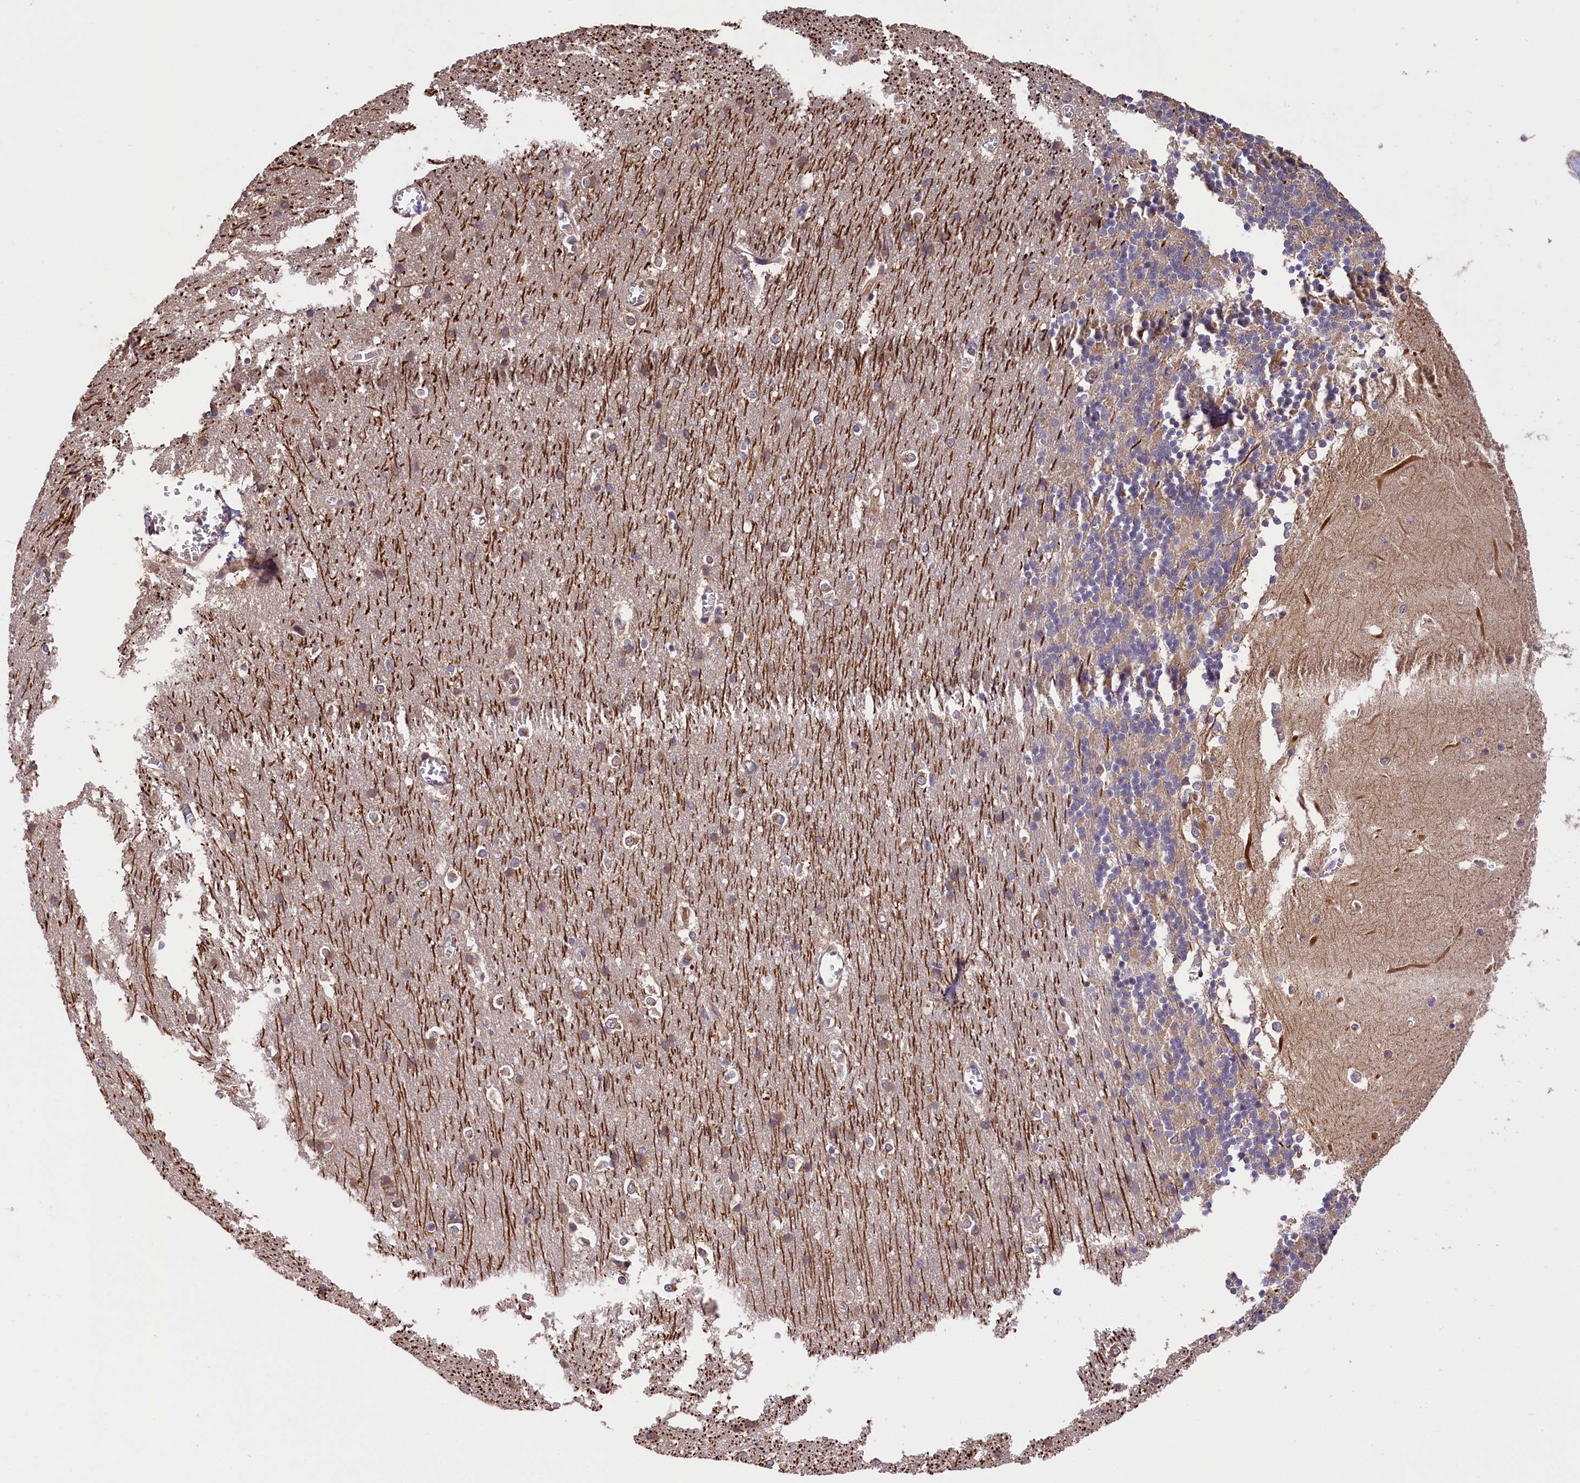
{"staining": {"intensity": "moderate", "quantity": "<25%", "location": "cytoplasmic/membranous"}, "tissue": "cerebellum", "cell_type": "Cells in granular layer", "image_type": "normal", "snomed": [{"axis": "morphology", "description": "Normal tissue, NOS"}, {"axis": "topography", "description": "Cerebellum"}], "caption": "This histopathology image displays benign cerebellum stained with immunohistochemistry (IHC) to label a protein in brown. The cytoplasmic/membranous of cells in granular layer show moderate positivity for the protein. Nuclei are counter-stained blue.", "gene": "DNAJB9", "patient": {"sex": "male", "age": 37}}